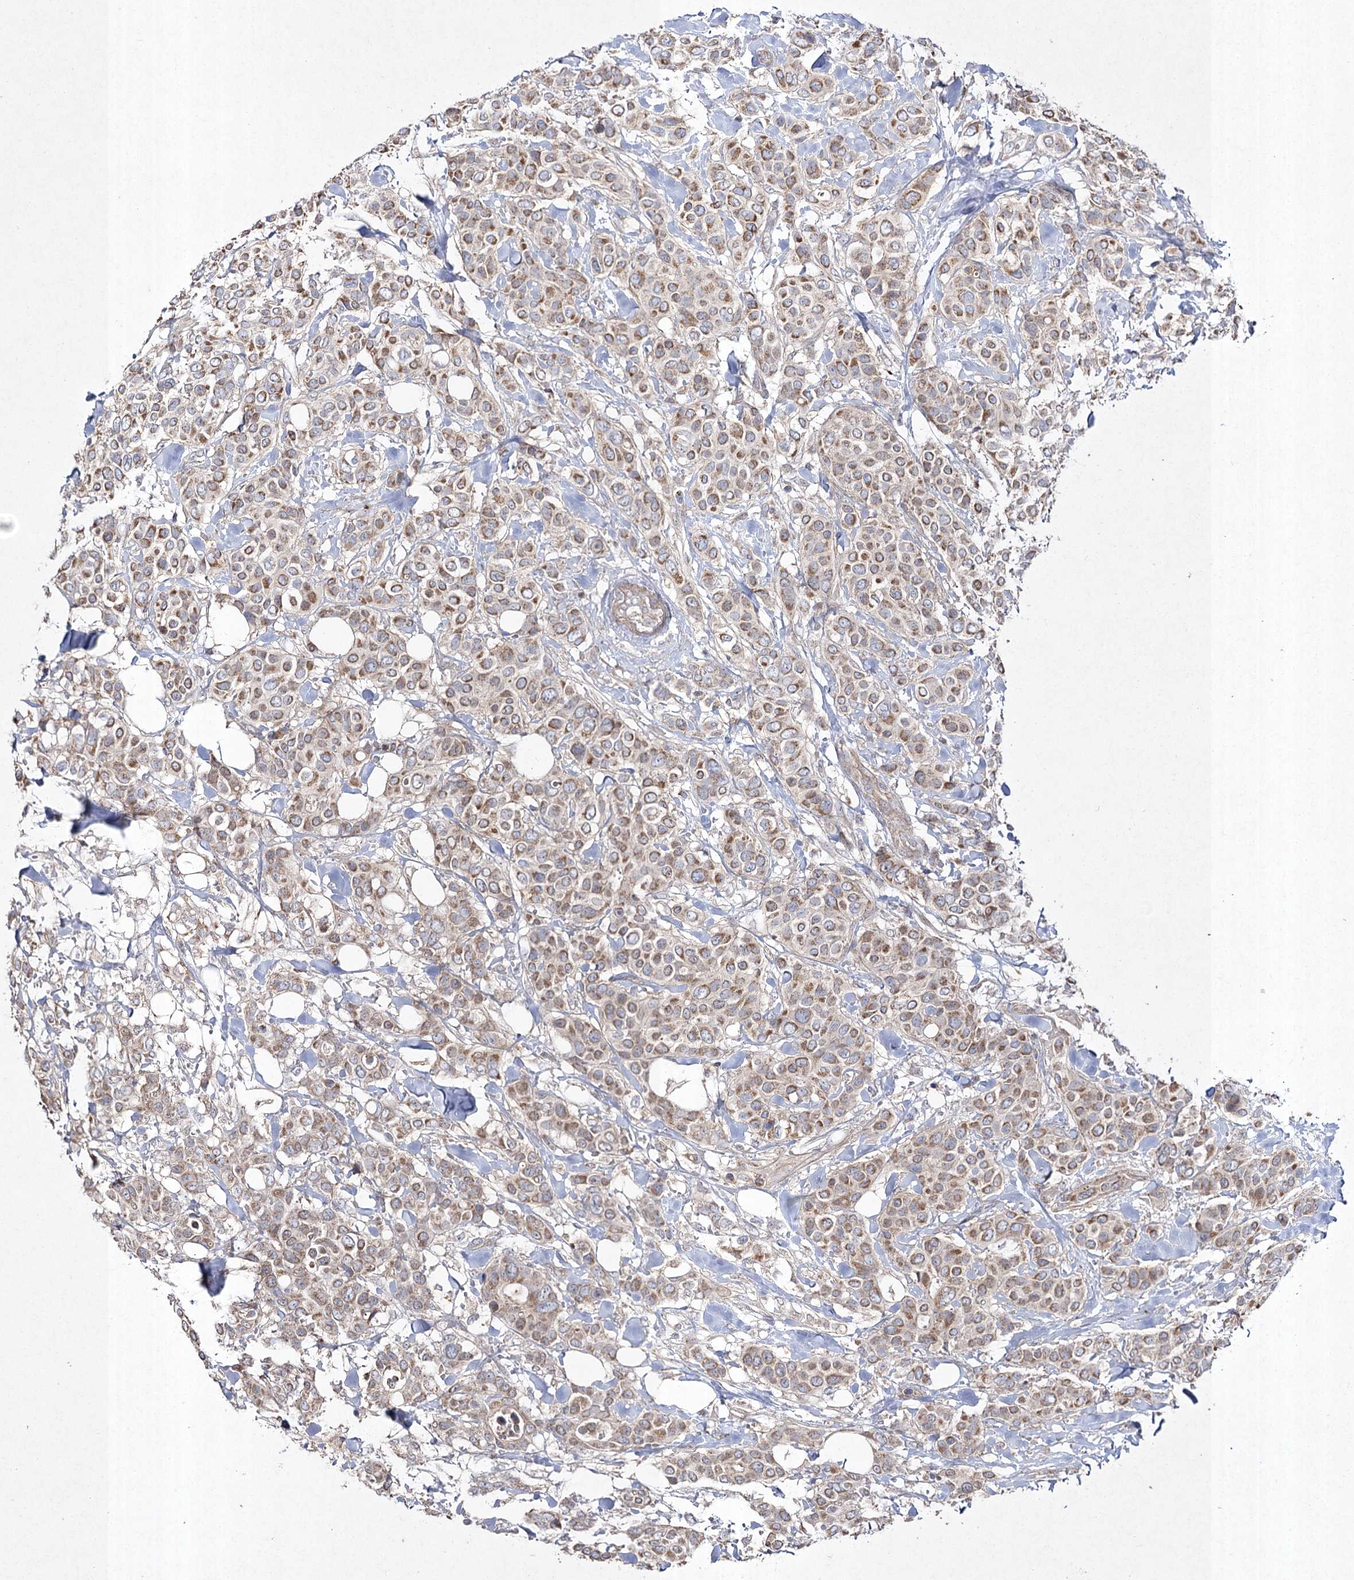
{"staining": {"intensity": "moderate", "quantity": ">75%", "location": "cytoplasmic/membranous"}, "tissue": "breast cancer", "cell_type": "Tumor cells", "image_type": "cancer", "snomed": [{"axis": "morphology", "description": "Lobular carcinoma"}, {"axis": "topography", "description": "Breast"}], "caption": "This is a micrograph of immunohistochemistry (IHC) staining of lobular carcinoma (breast), which shows moderate staining in the cytoplasmic/membranous of tumor cells.", "gene": "FANCL", "patient": {"sex": "female", "age": 51}}